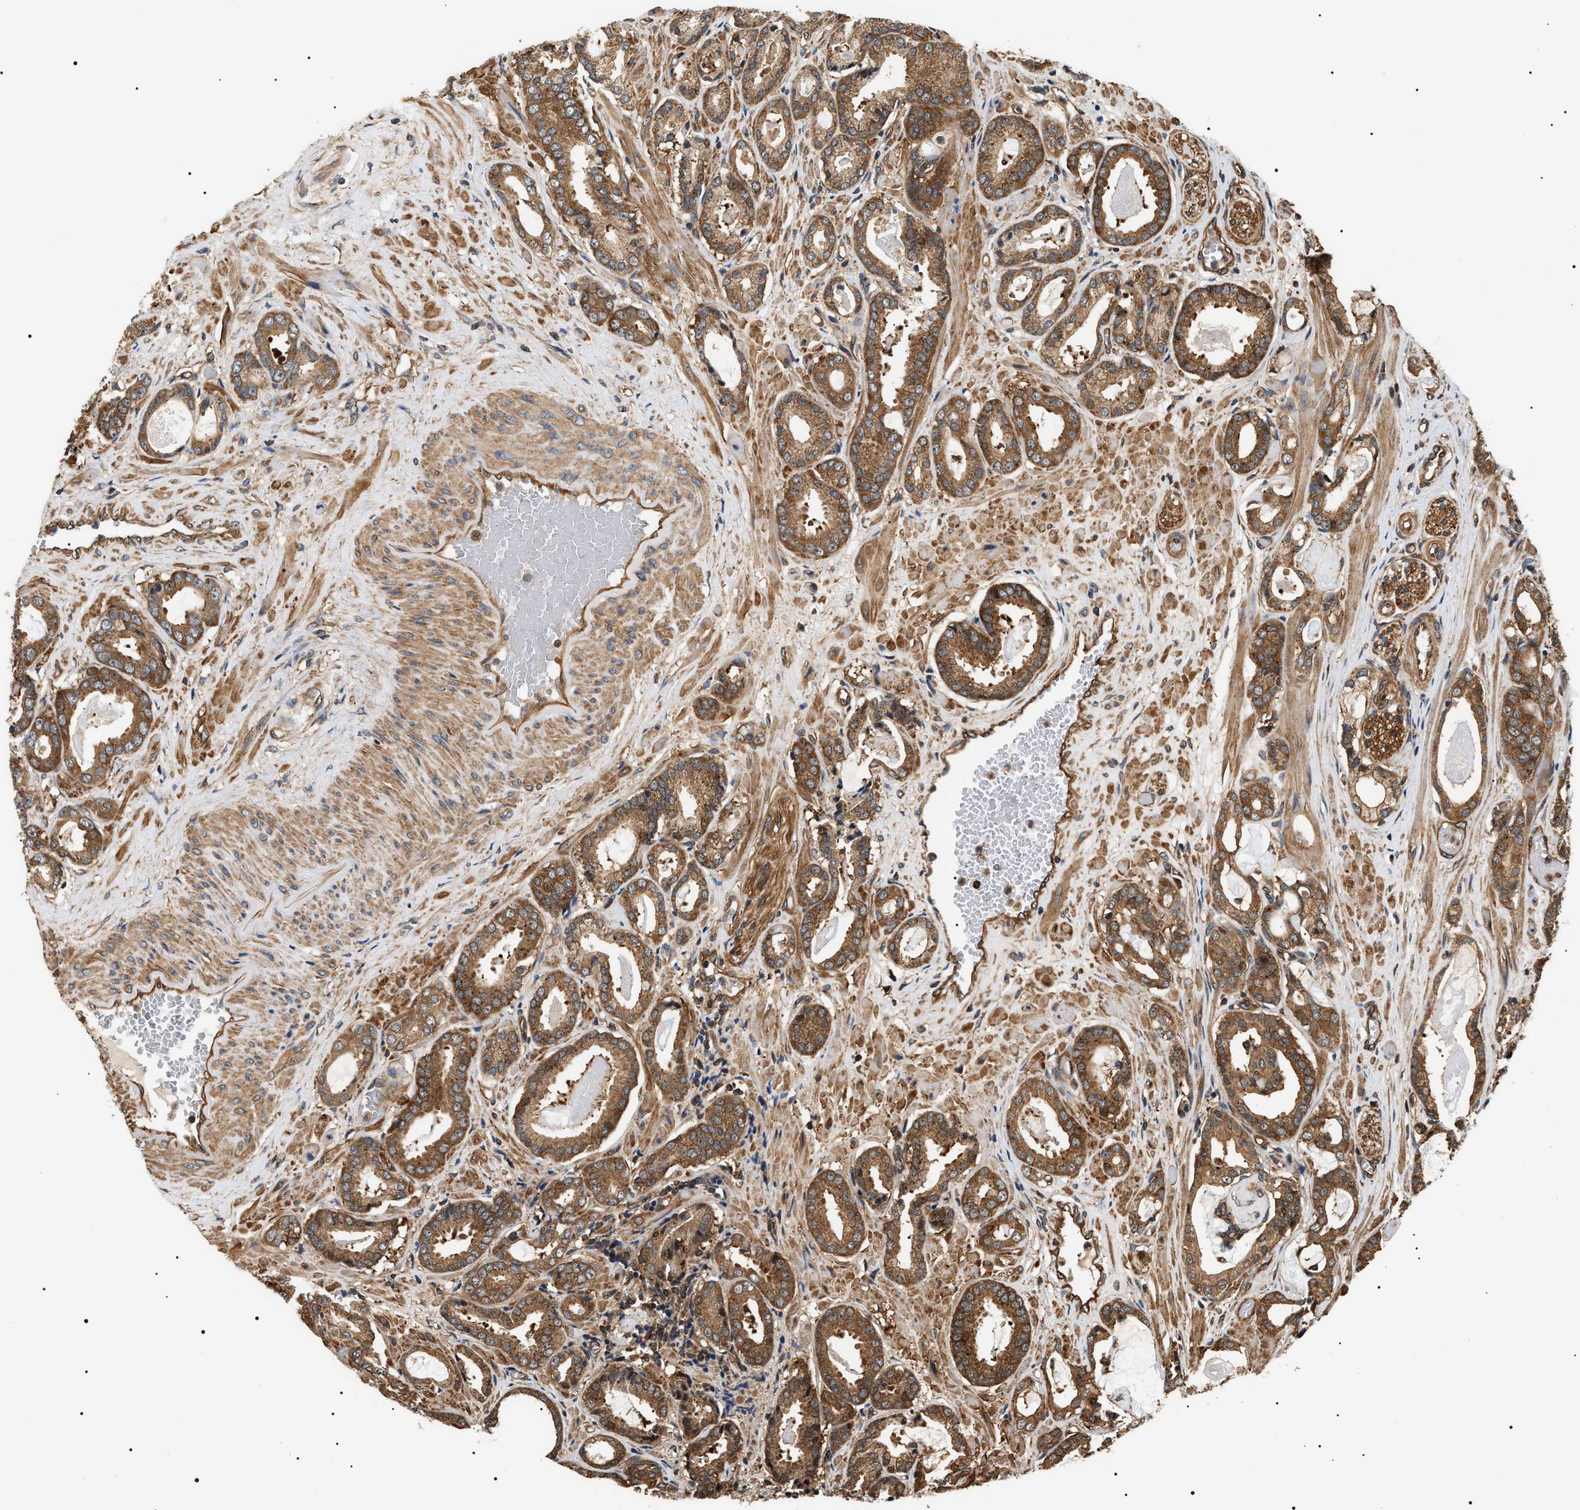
{"staining": {"intensity": "moderate", "quantity": ">75%", "location": "cytoplasmic/membranous"}, "tissue": "prostate cancer", "cell_type": "Tumor cells", "image_type": "cancer", "snomed": [{"axis": "morphology", "description": "Adenocarcinoma, Low grade"}, {"axis": "topography", "description": "Prostate"}], "caption": "A brown stain highlights moderate cytoplasmic/membranous staining of a protein in prostate cancer (low-grade adenocarcinoma) tumor cells. The staining was performed using DAB (3,3'-diaminobenzidine), with brown indicating positive protein expression. Nuclei are stained blue with hematoxylin.", "gene": "SH3GLB2", "patient": {"sex": "male", "age": 53}}